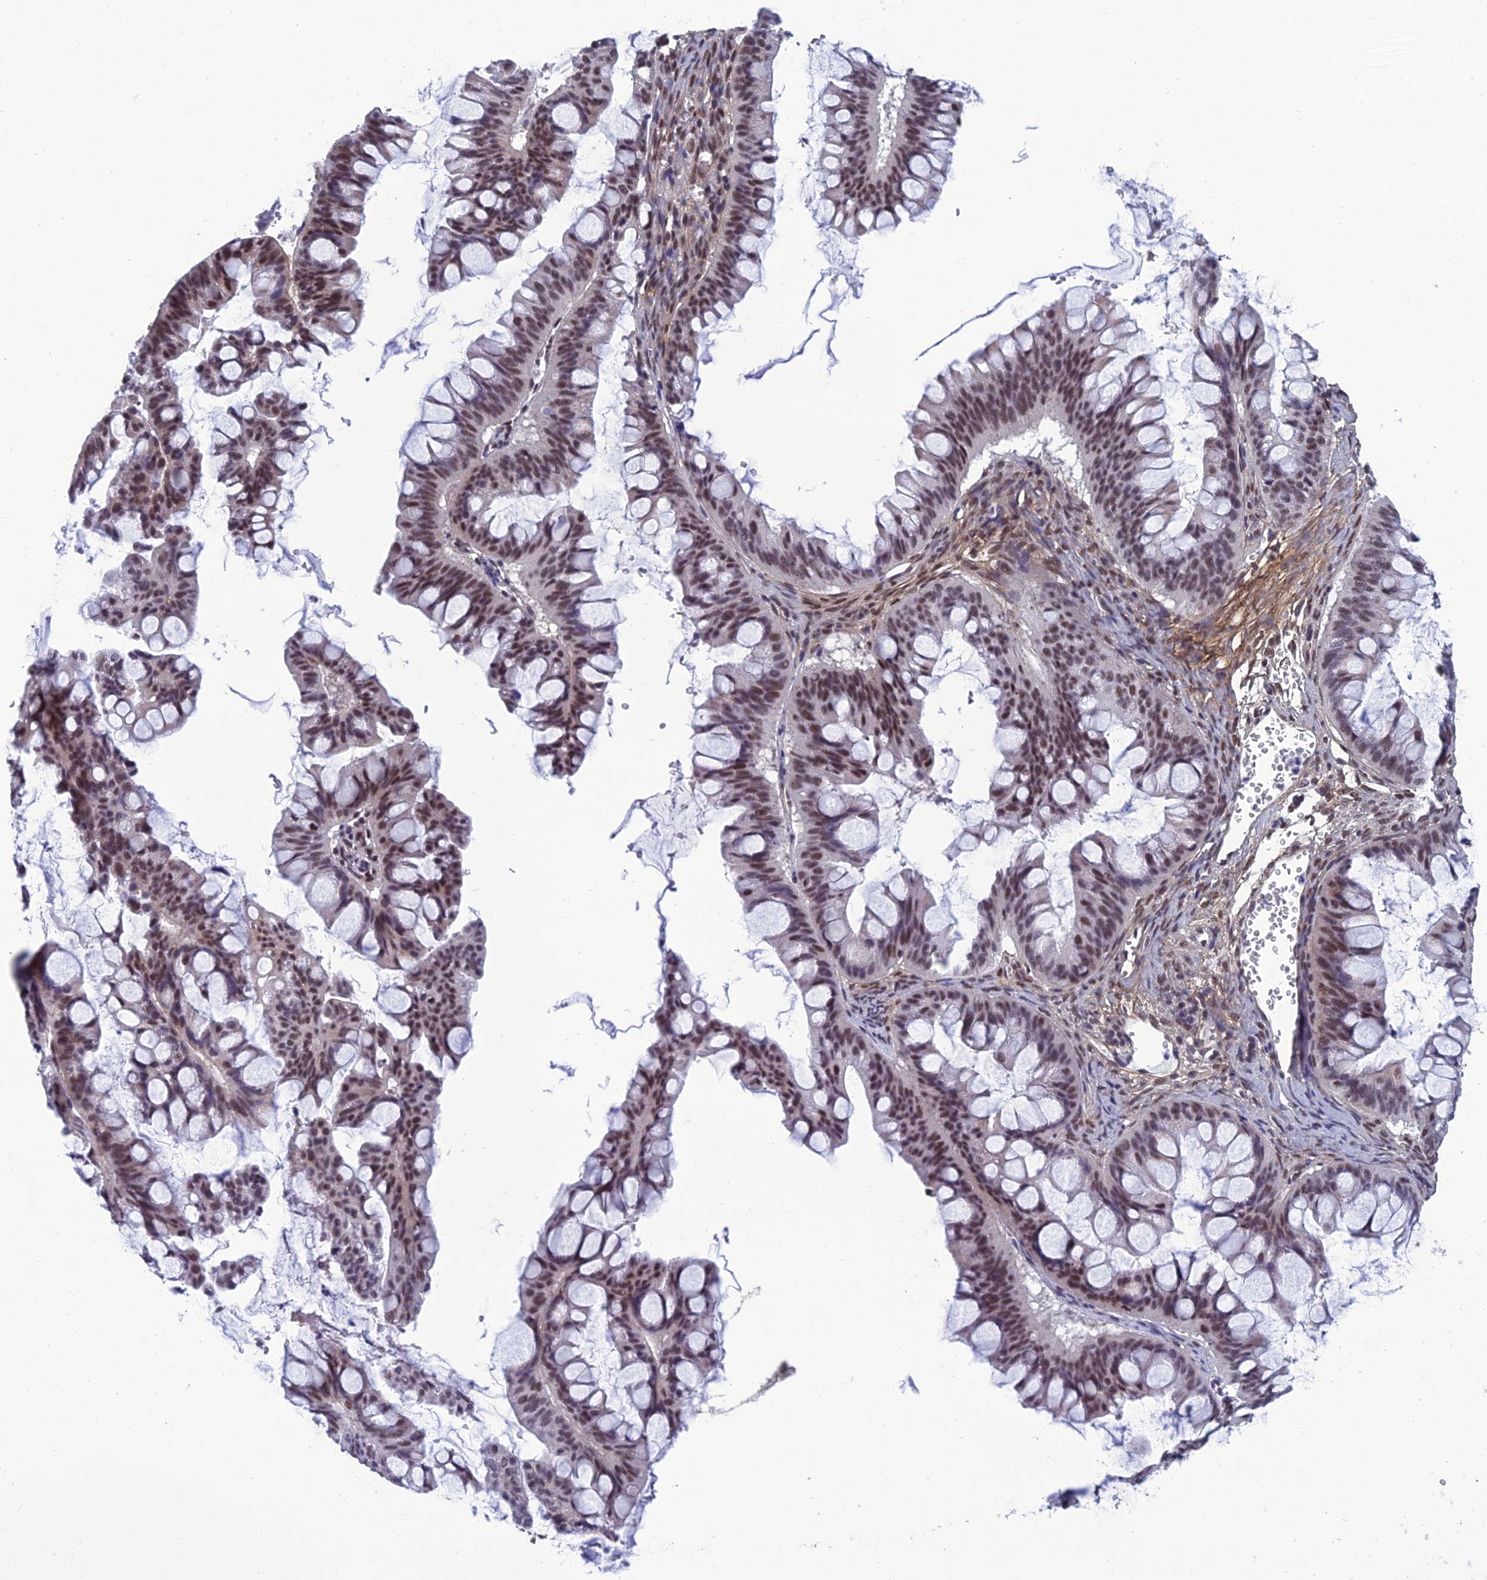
{"staining": {"intensity": "moderate", "quantity": ">75%", "location": "nuclear"}, "tissue": "ovarian cancer", "cell_type": "Tumor cells", "image_type": "cancer", "snomed": [{"axis": "morphology", "description": "Cystadenocarcinoma, mucinous, NOS"}, {"axis": "topography", "description": "Ovary"}], "caption": "High-magnification brightfield microscopy of mucinous cystadenocarcinoma (ovarian) stained with DAB (brown) and counterstained with hematoxylin (blue). tumor cells exhibit moderate nuclear positivity is appreciated in about>75% of cells.", "gene": "RSRC1", "patient": {"sex": "female", "age": 73}}